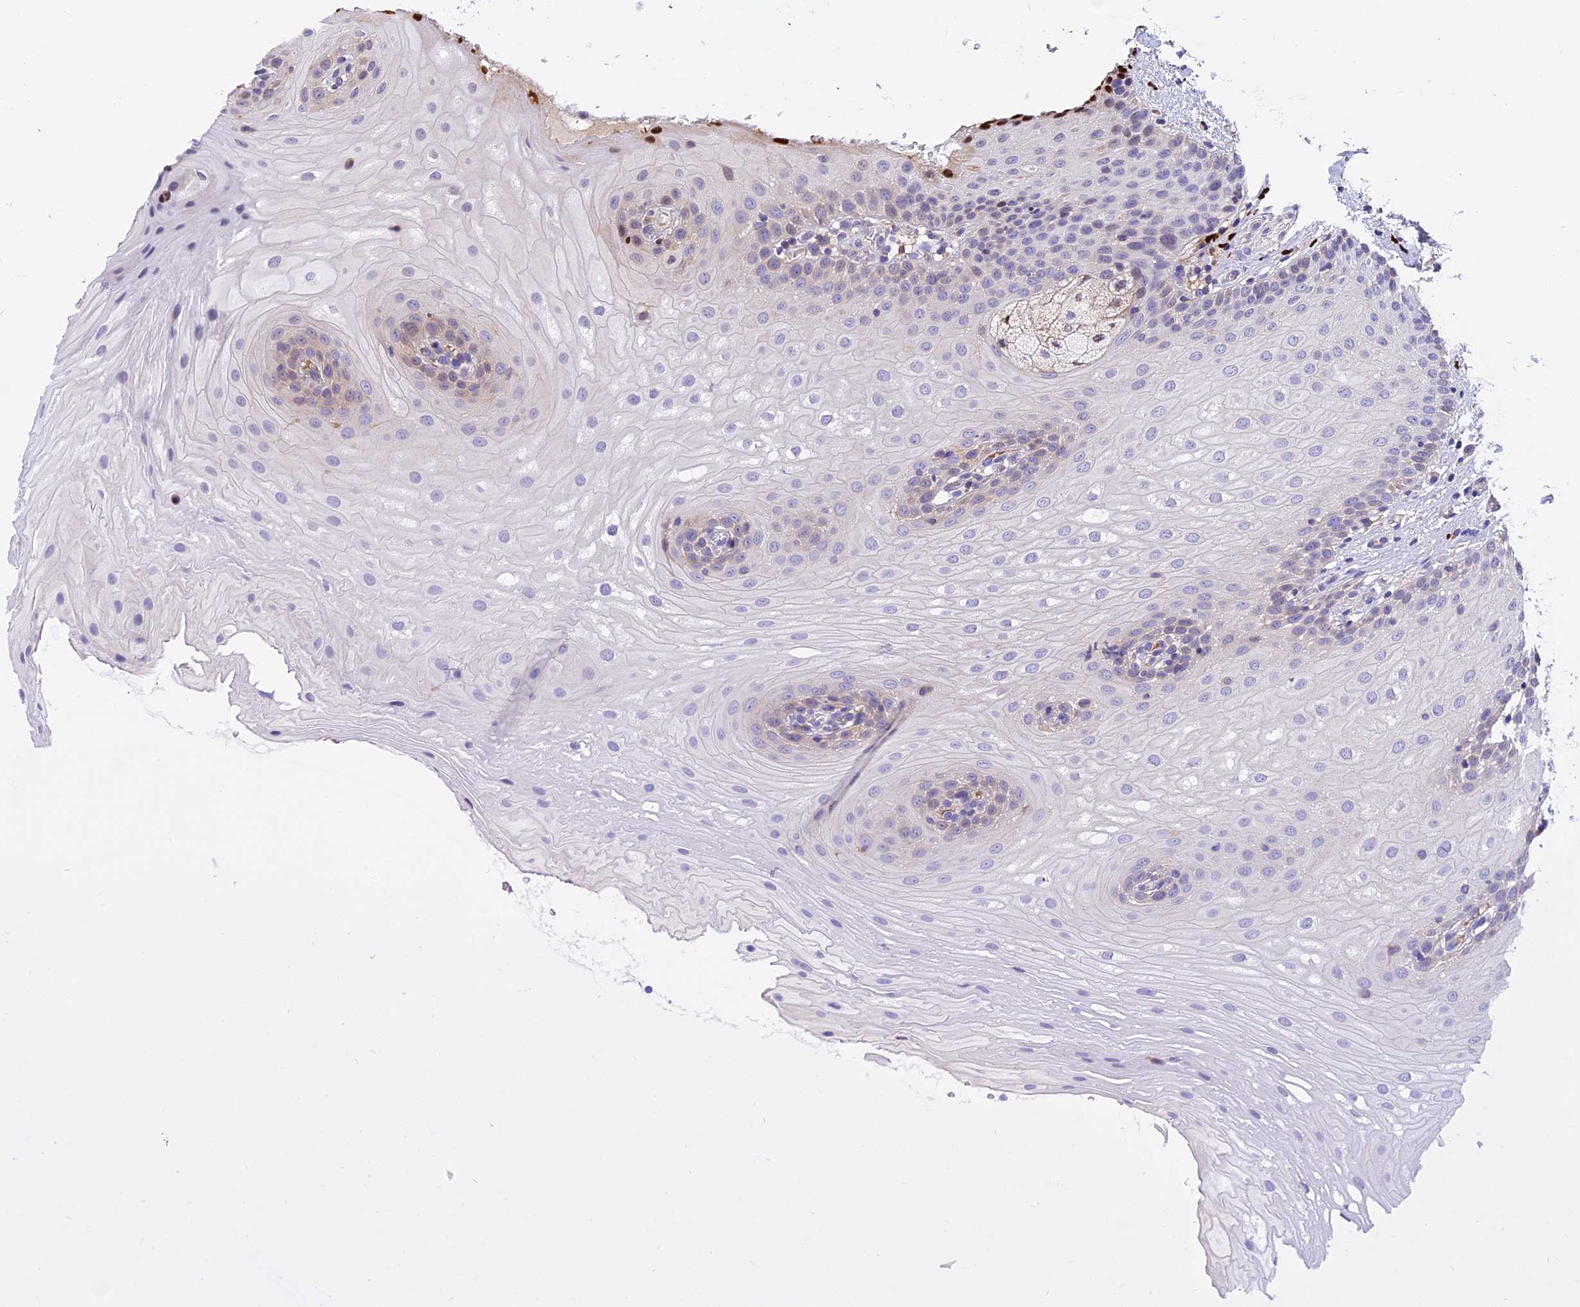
{"staining": {"intensity": "weak", "quantity": "<25%", "location": "cytoplasmic/membranous"}, "tissue": "oral mucosa", "cell_type": "Squamous epithelial cells", "image_type": "normal", "snomed": [{"axis": "morphology", "description": "Normal tissue, NOS"}, {"axis": "topography", "description": "Oral tissue"}], "caption": "Immunohistochemical staining of unremarkable oral mucosa reveals no significant expression in squamous epithelial cells.", "gene": "MAP3K7CL", "patient": {"sex": "female", "age": 54}}